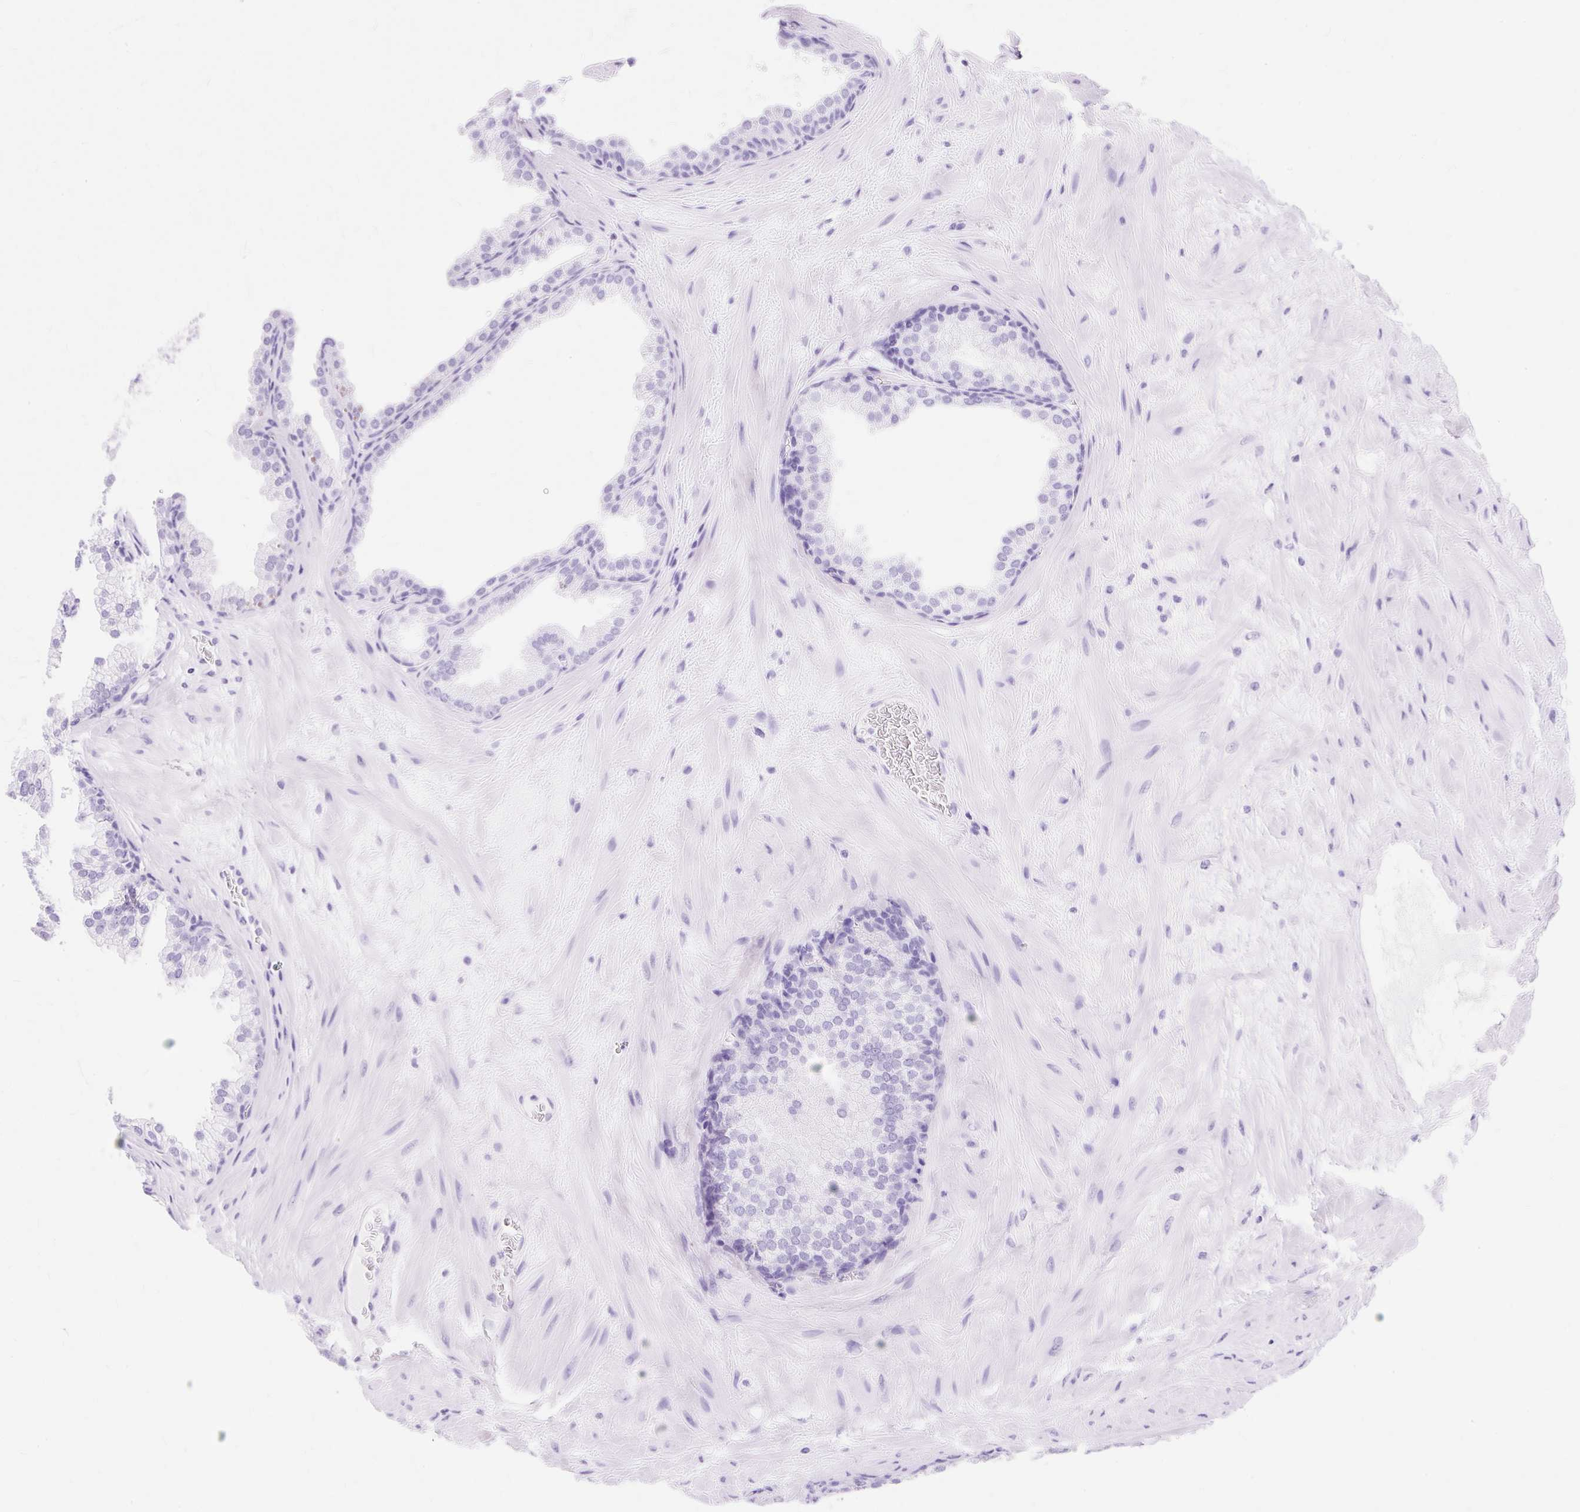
{"staining": {"intensity": "negative", "quantity": "none", "location": "none"}, "tissue": "prostate", "cell_type": "Glandular cells", "image_type": "normal", "snomed": [{"axis": "morphology", "description": "Normal tissue, NOS"}, {"axis": "topography", "description": "Prostate"}], "caption": "Immunohistochemical staining of normal human prostate exhibits no significant positivity in glandular cells.", "gene": "MBP", "patient": {"sex": "male", "age": 37}}